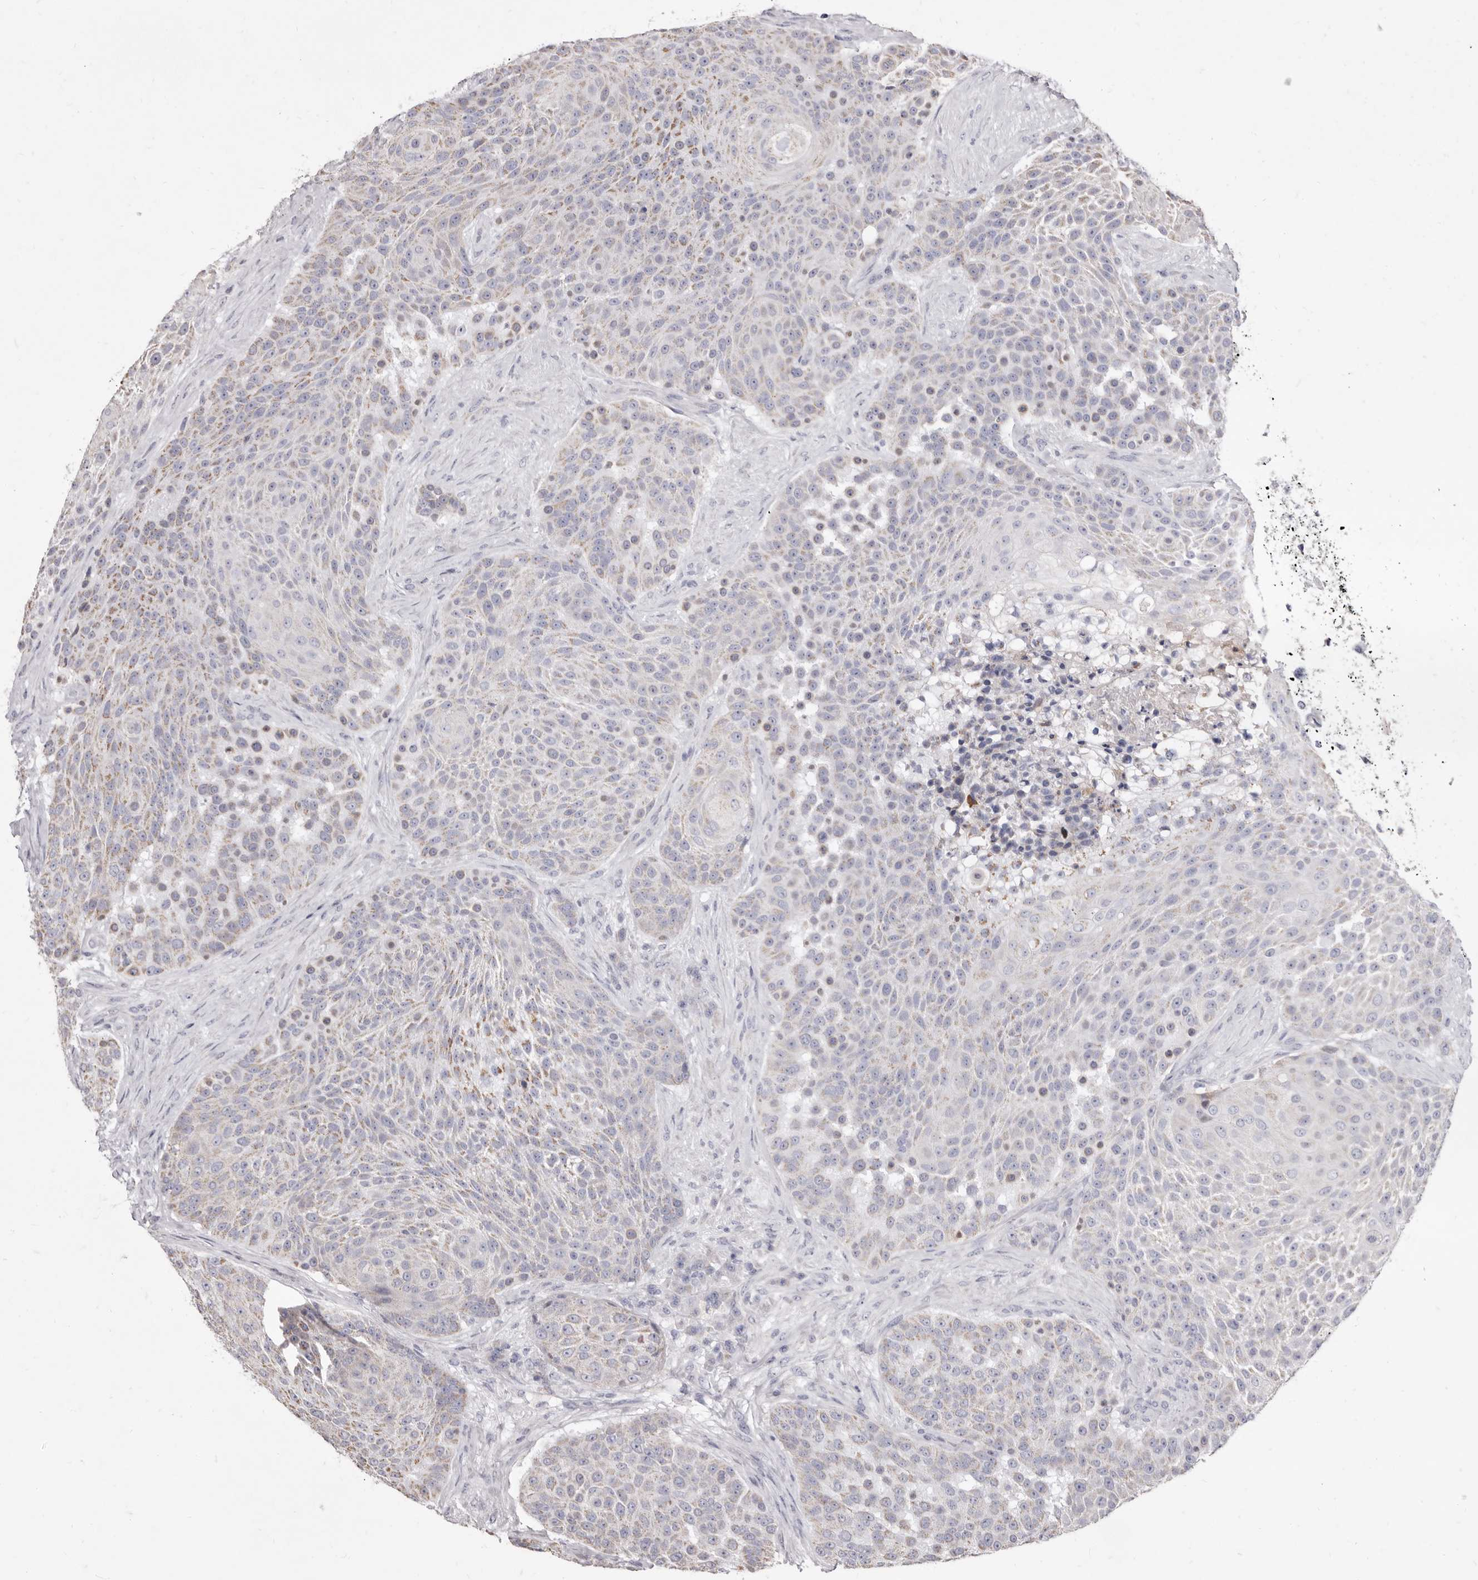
{"staining": {"intensity": "weak", "quantity": "25%-75%", "location": "cytoplasmic/membranous"}, "tissue": "urothelial cancer", "cell_type": "Tumor cells", "image_type": "cancer", "snomed": [{"axis": "morphology", "description": "Urothelial carcinoma, High grade"}, {"axis": "topography", "description": "Urinary bladder"}], "caption": "A low amount of weak cytoplasmic/membranous positivity is appreciated in approximately 25%-75% of tumor cells in urothelial carcinoma (high-grade) tissue.", "gene": "CYP2E1", "patient": {"sex": "female", "age": 63}}